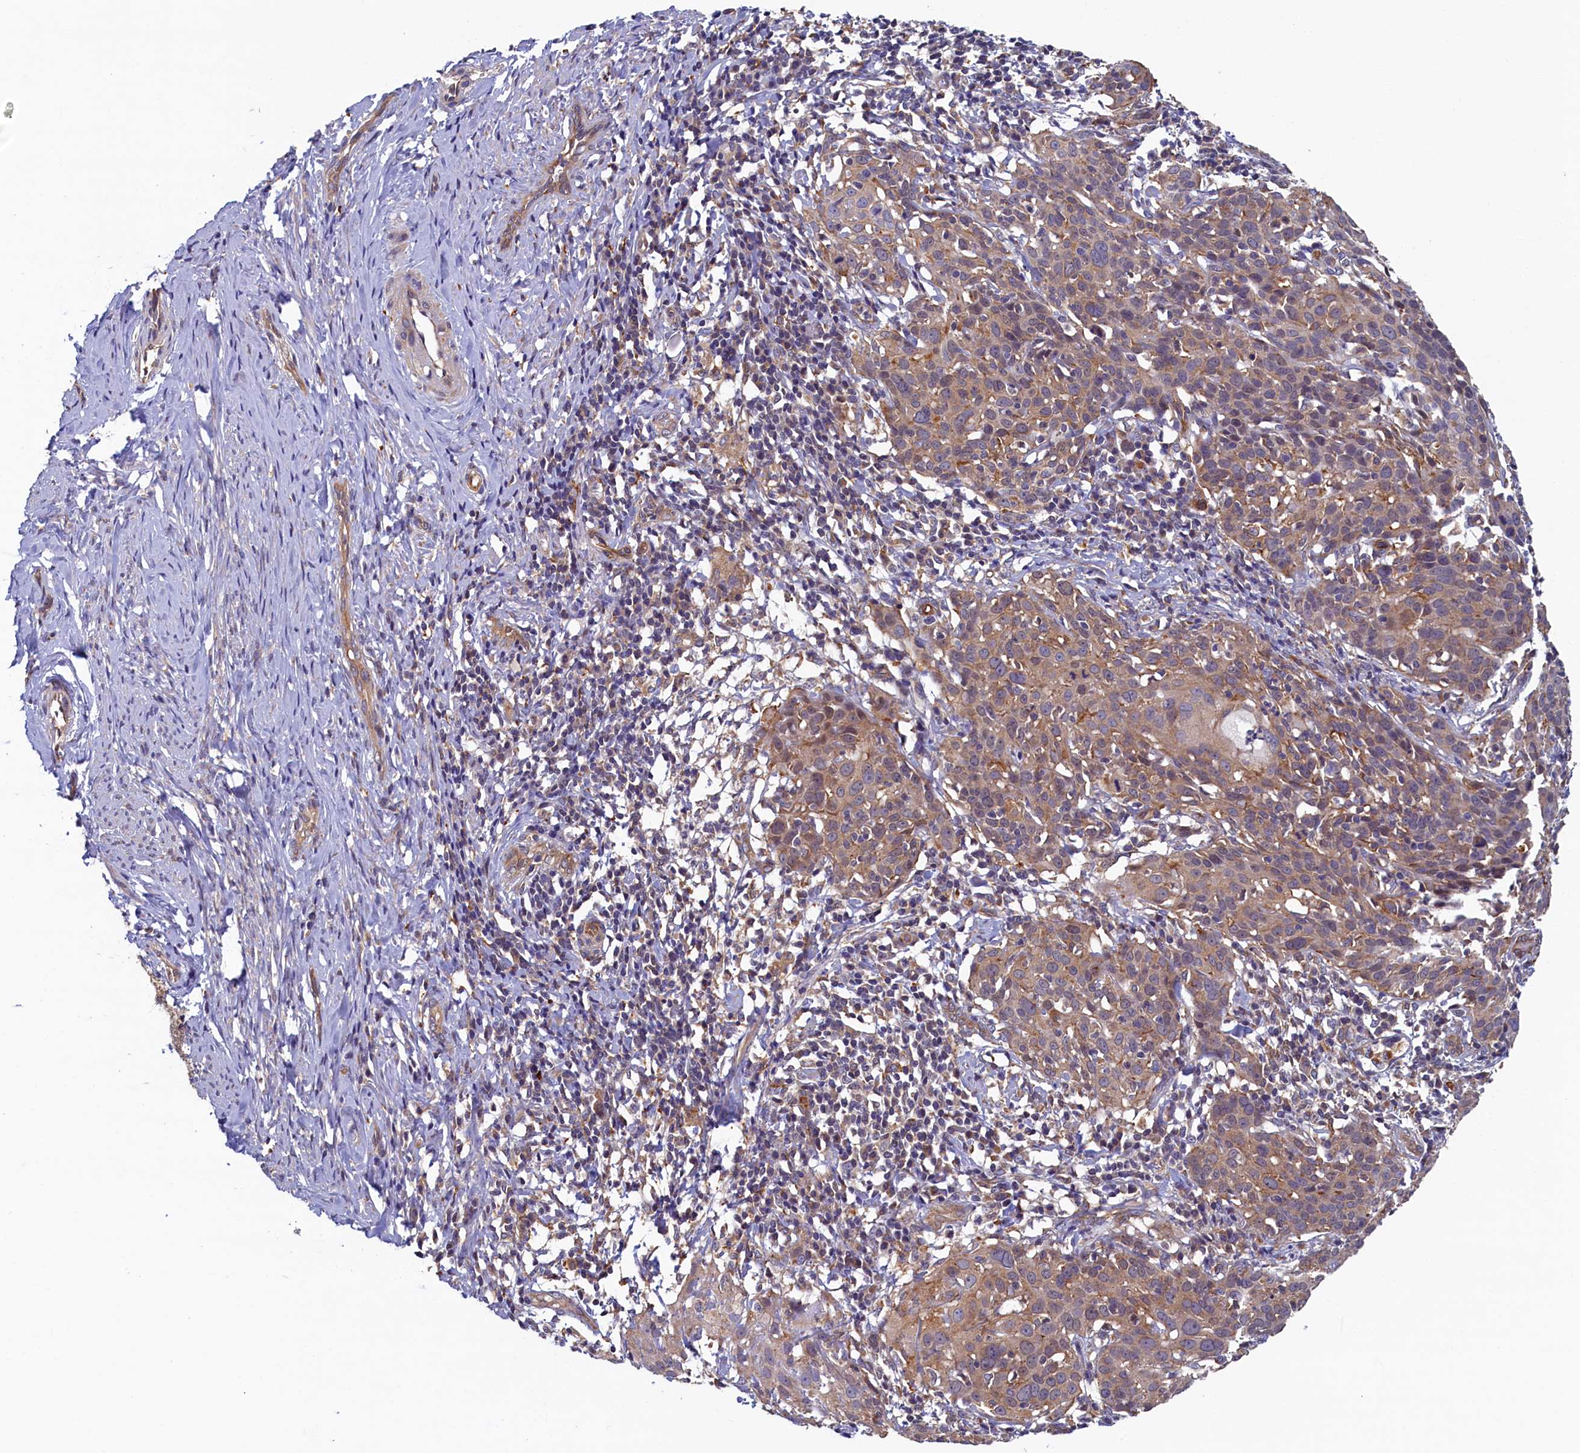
{"staining": {"intensity": "weak", "quantity": ">75%", "location": "cytoplasmic/membranous"}, "tissue": "cervical cancer", "cell_type": "Tumor cells", "image_type": "cancer", "snomed": [{"axis": "morphology", "description": "Squamous cell carcinoma, NOS"}, {"axis": "topography", "description": "Cervix"}], "caption": "The immunohistochemical stain labels weak cytoplasmic/membranous expression in tumor cells of cervical cancer (squamous cell carcinoma) tissue.", "gene": "STX12", "patient": {"sex": "female", "age": 50}}